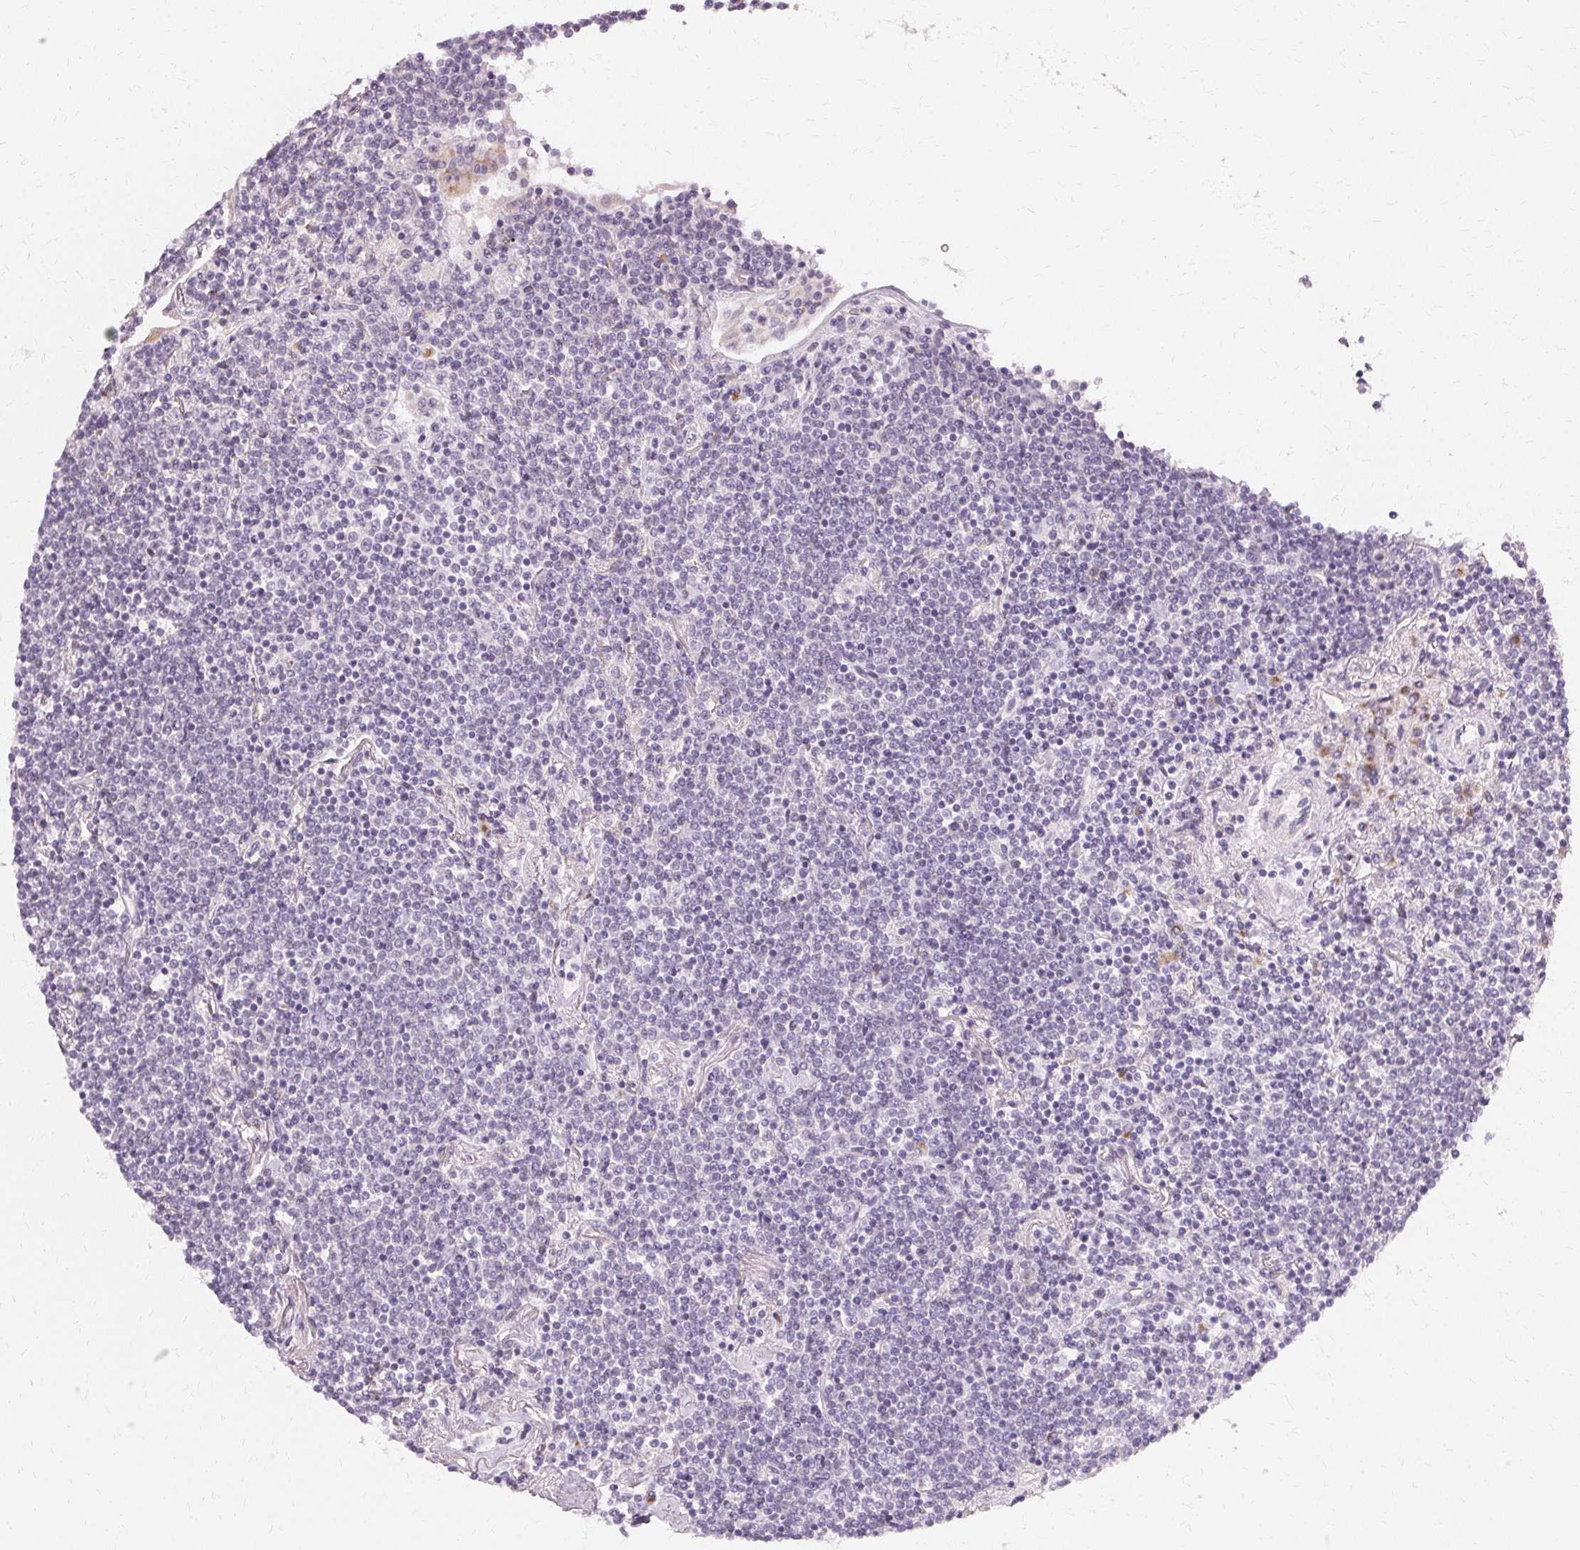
{"staining": {"intensity": "negative", "quantity": "none", "location": "none"}, "tissue": "lymphoma", "cell_type": "Tumor cells", "image_type": "cancer", "snomed": [{"axis": "morphology", "description": "Malignant lymphoma, non-Hodgkin's type, Low grade"}, {"axis": "topography", "description": "Lung"}], "caption": "The photomicrograph reveals no significant staining in tumor cells of malignant lymphoma, non-Hodgkin's type (low-grade). (Immunohistochemistry (ihc), brightfield microscopy, high magnification).", "gene": "FCRL3", "patient": {"sex": "female", "age": 71}}